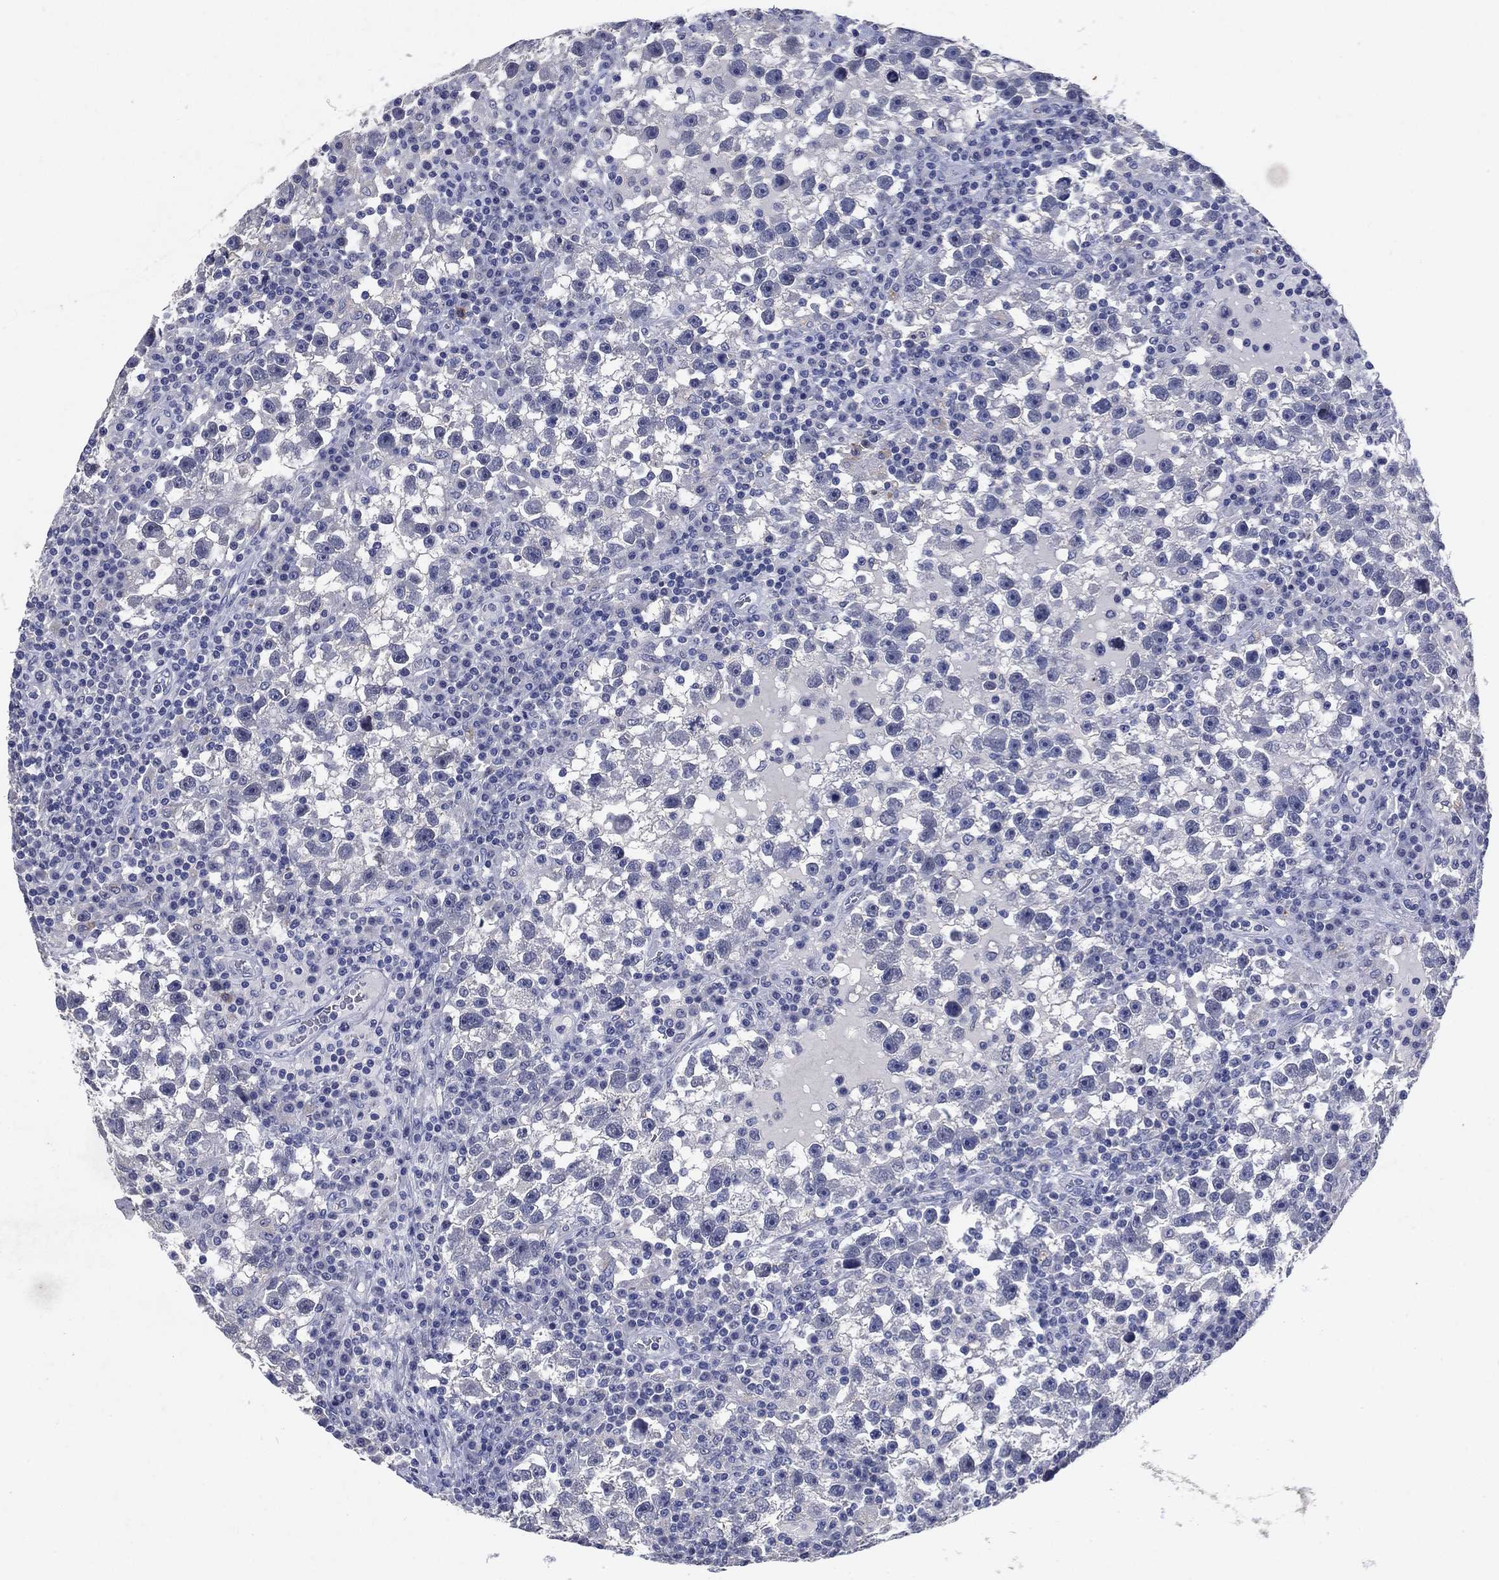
{"staining": {"intensity": "negative", "quantity": "none", "location": "none"}, "tissue": "testis cancer", "cell_type": "Tumor cells", "image_type": "cancer", "snomed": [{"axis": "morphology", "description": "Seminoma, NOS"}, {"axis": "topography", "description": "Testis"}], "caption": "DAB (3,3'-diaminobenzidine) immunohistochemical staining of human testis cancer (seminoma) demonstrates no significant expression in tumor cells. (Brightfield microscopy of DAB (3,3'-diaminobenzidine) immunohistochemistry (IHC) at high magnification).", "gene": "FSCN2", "patient": {"sex": "male", "age": 47}}